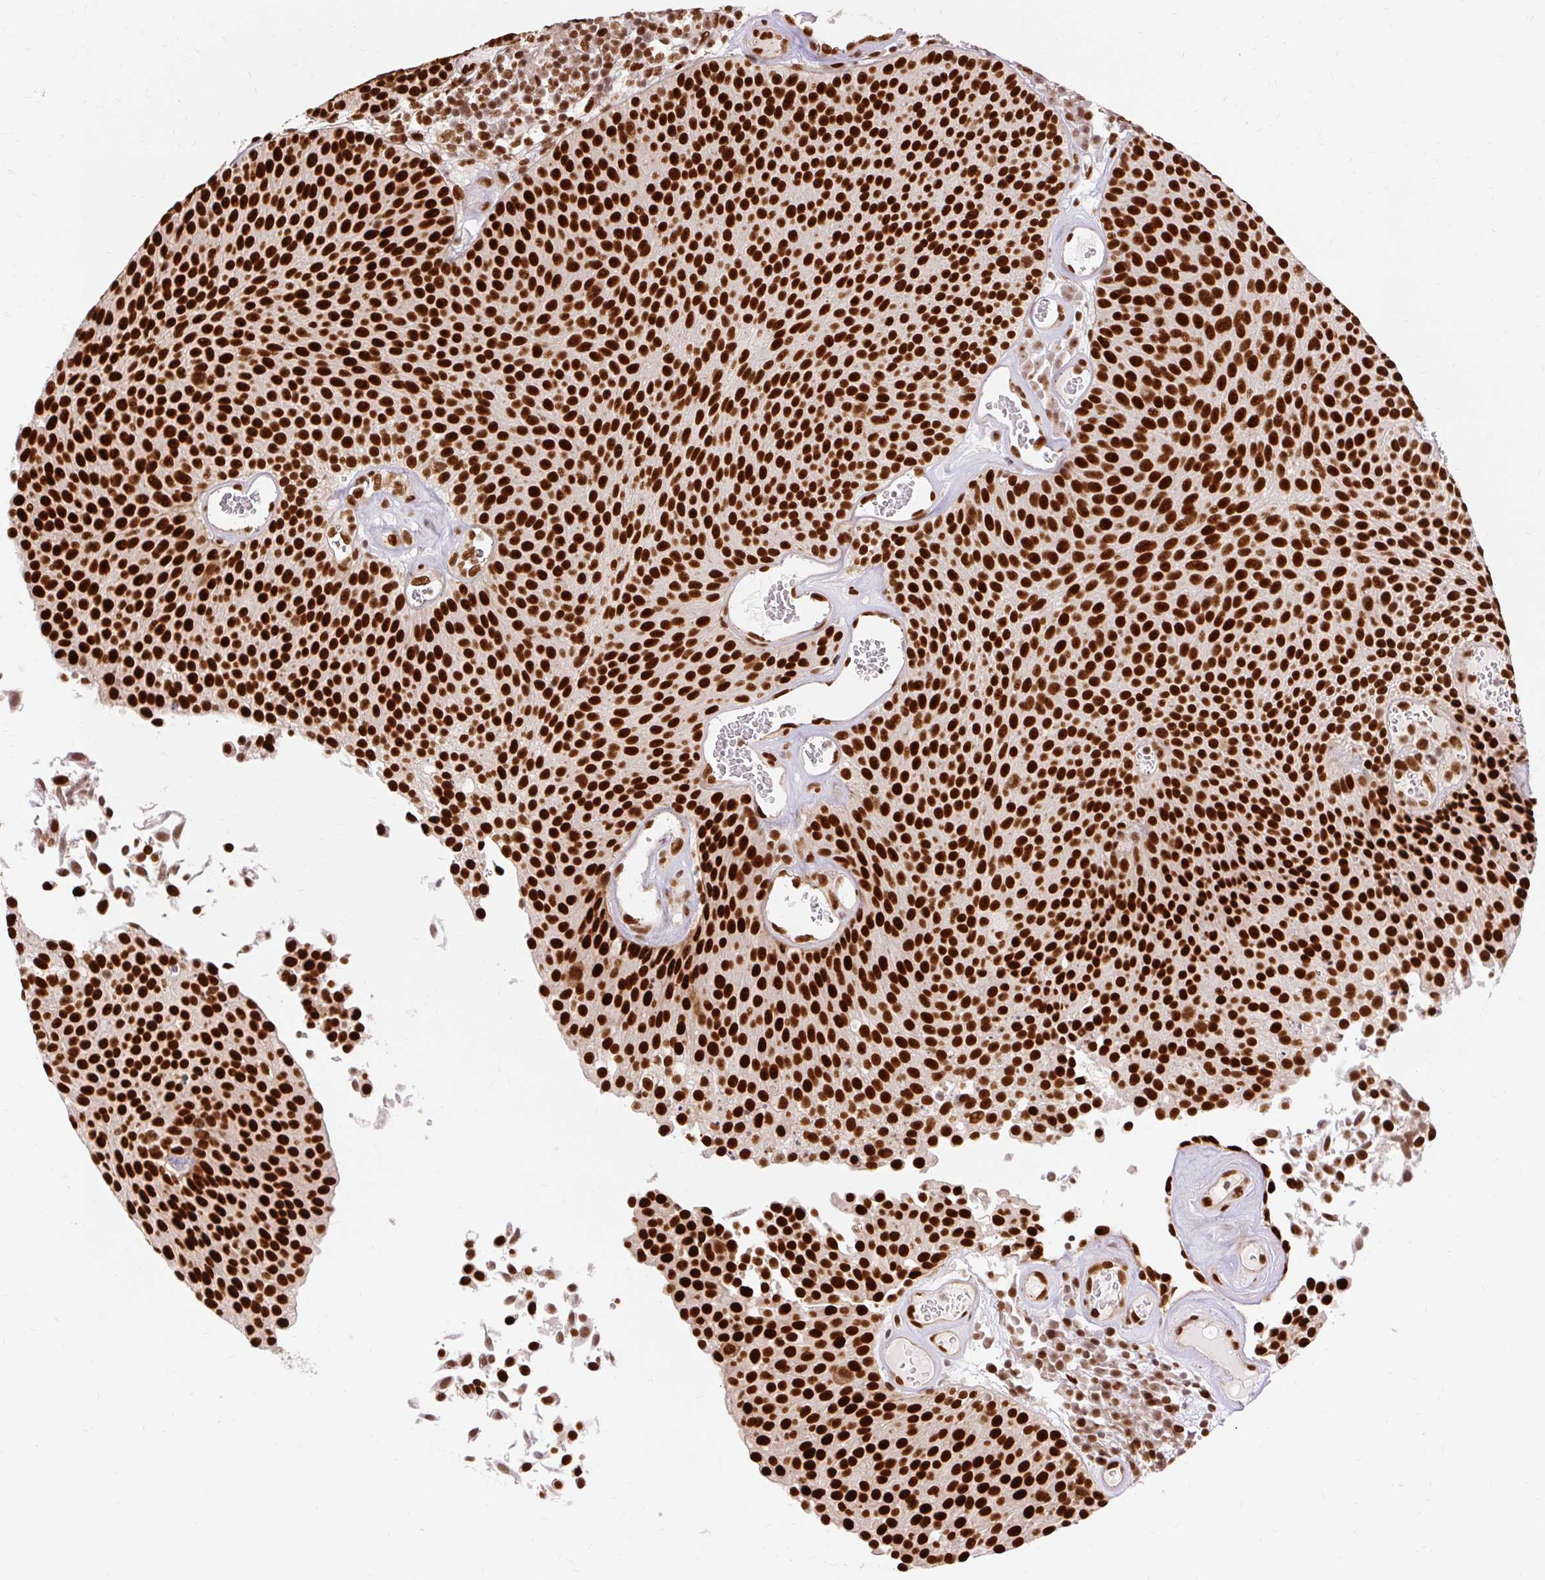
{"staining": {"intensity": "strong", "quantity": ">75%", "location": "nuclear"}, "tissue": "urothelial cancer", "cell_type": "Tumor cells", "image_type": "cancer", "snomed": [{"axis": "morphology", "description": "Urothelial carcinoma, Low grade"}, {"axis": "topography", "description": "Urinary bladder"}], "caption": "Urothelial cancer stained for a protein (brown) reveals strong nuclear positive expression in about >75% of tumor cells.", "gene": "MECOM", "patient": {"sex": "female", "age": 79}}